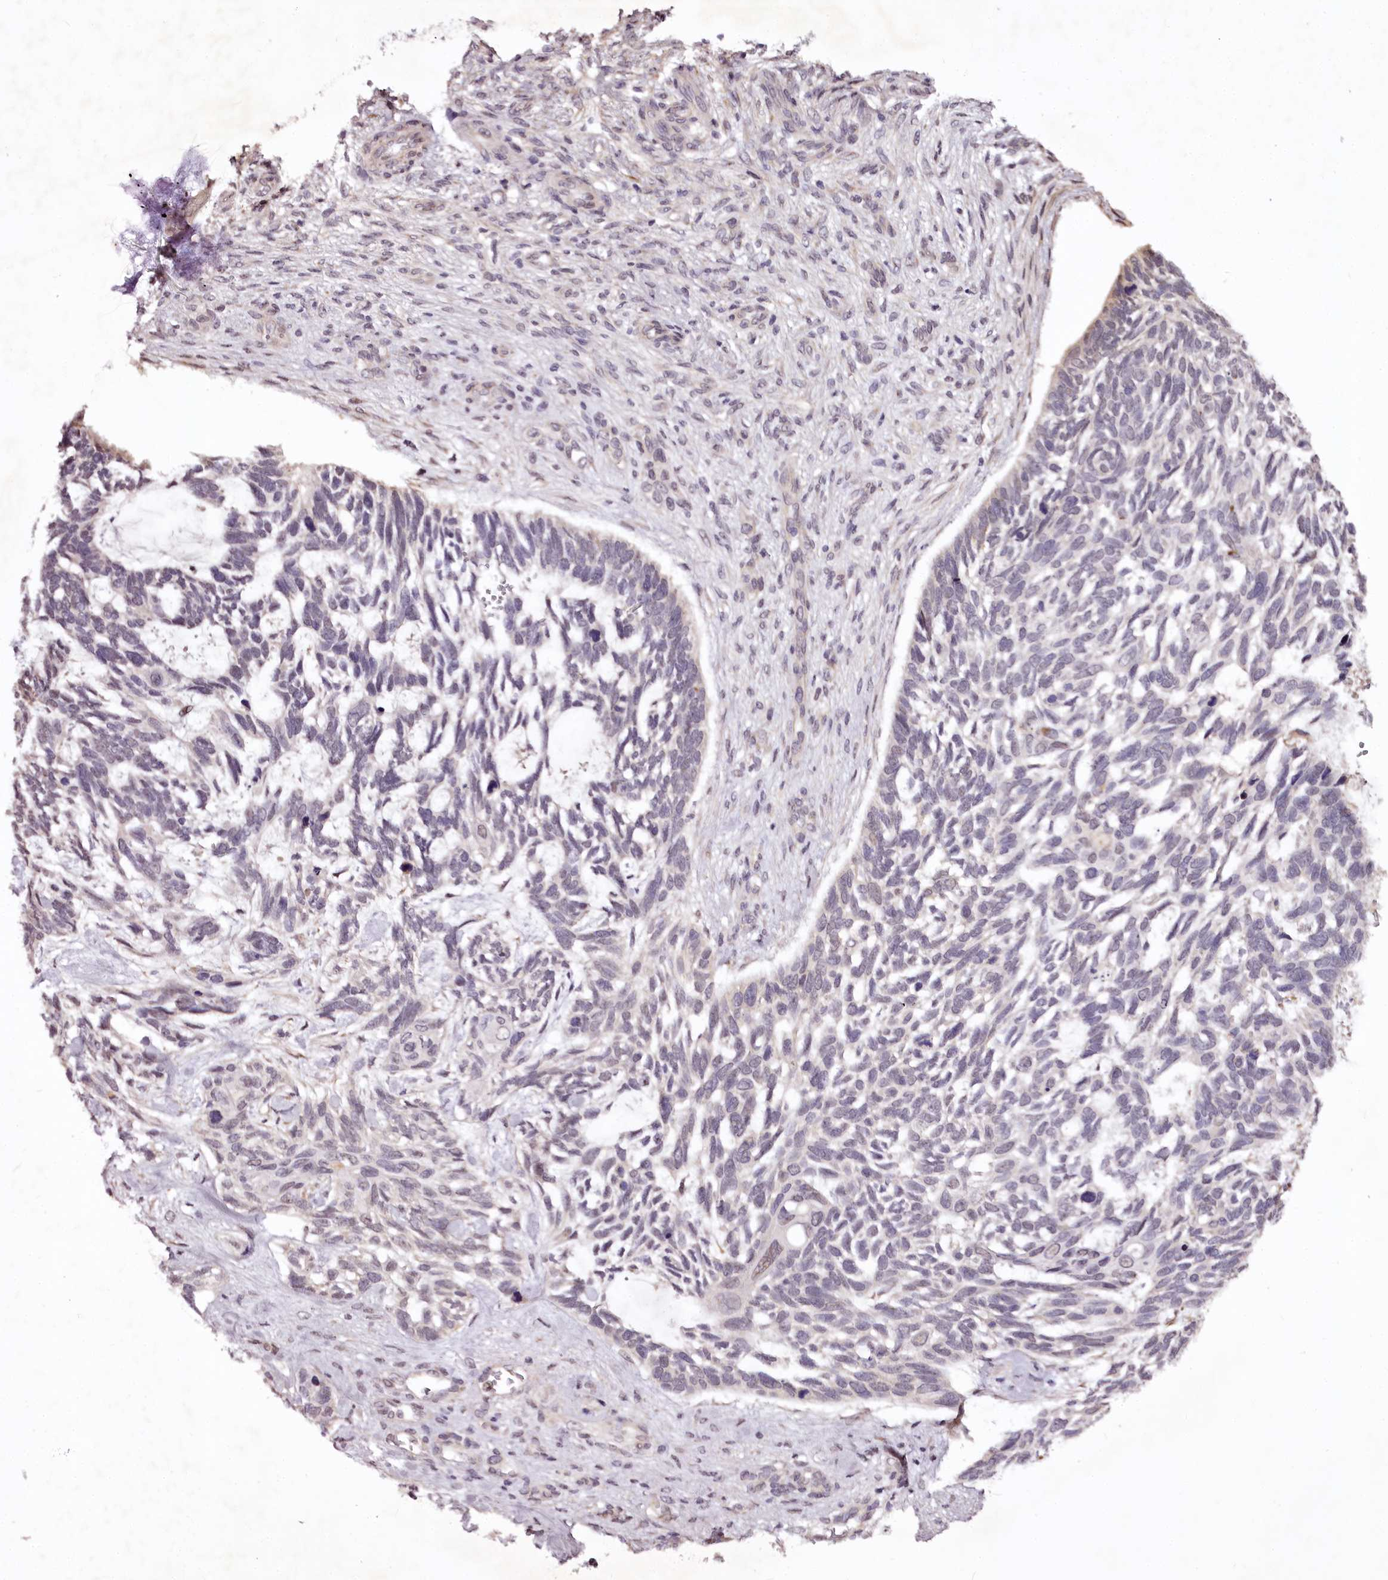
{"staining": {"intensity": "negative", "quantity": "none", "location": "none"}, "tissue": "skin cancer", "cell_type": "Tumor cells", "image_type": "cancer", "snomed": [{"axis": "morphology", "description": "Basal cell carcinoma"}, {"axis": "topography", "description": "Skin"}], "caption": "Immunohistochemistry micrograph of basal cell carcinoma (skin) stained for a protein (brown), which reveals no staining in tumor cells.", "gene": "MAML3", "patient": {"sex": "male", "age": 88}}